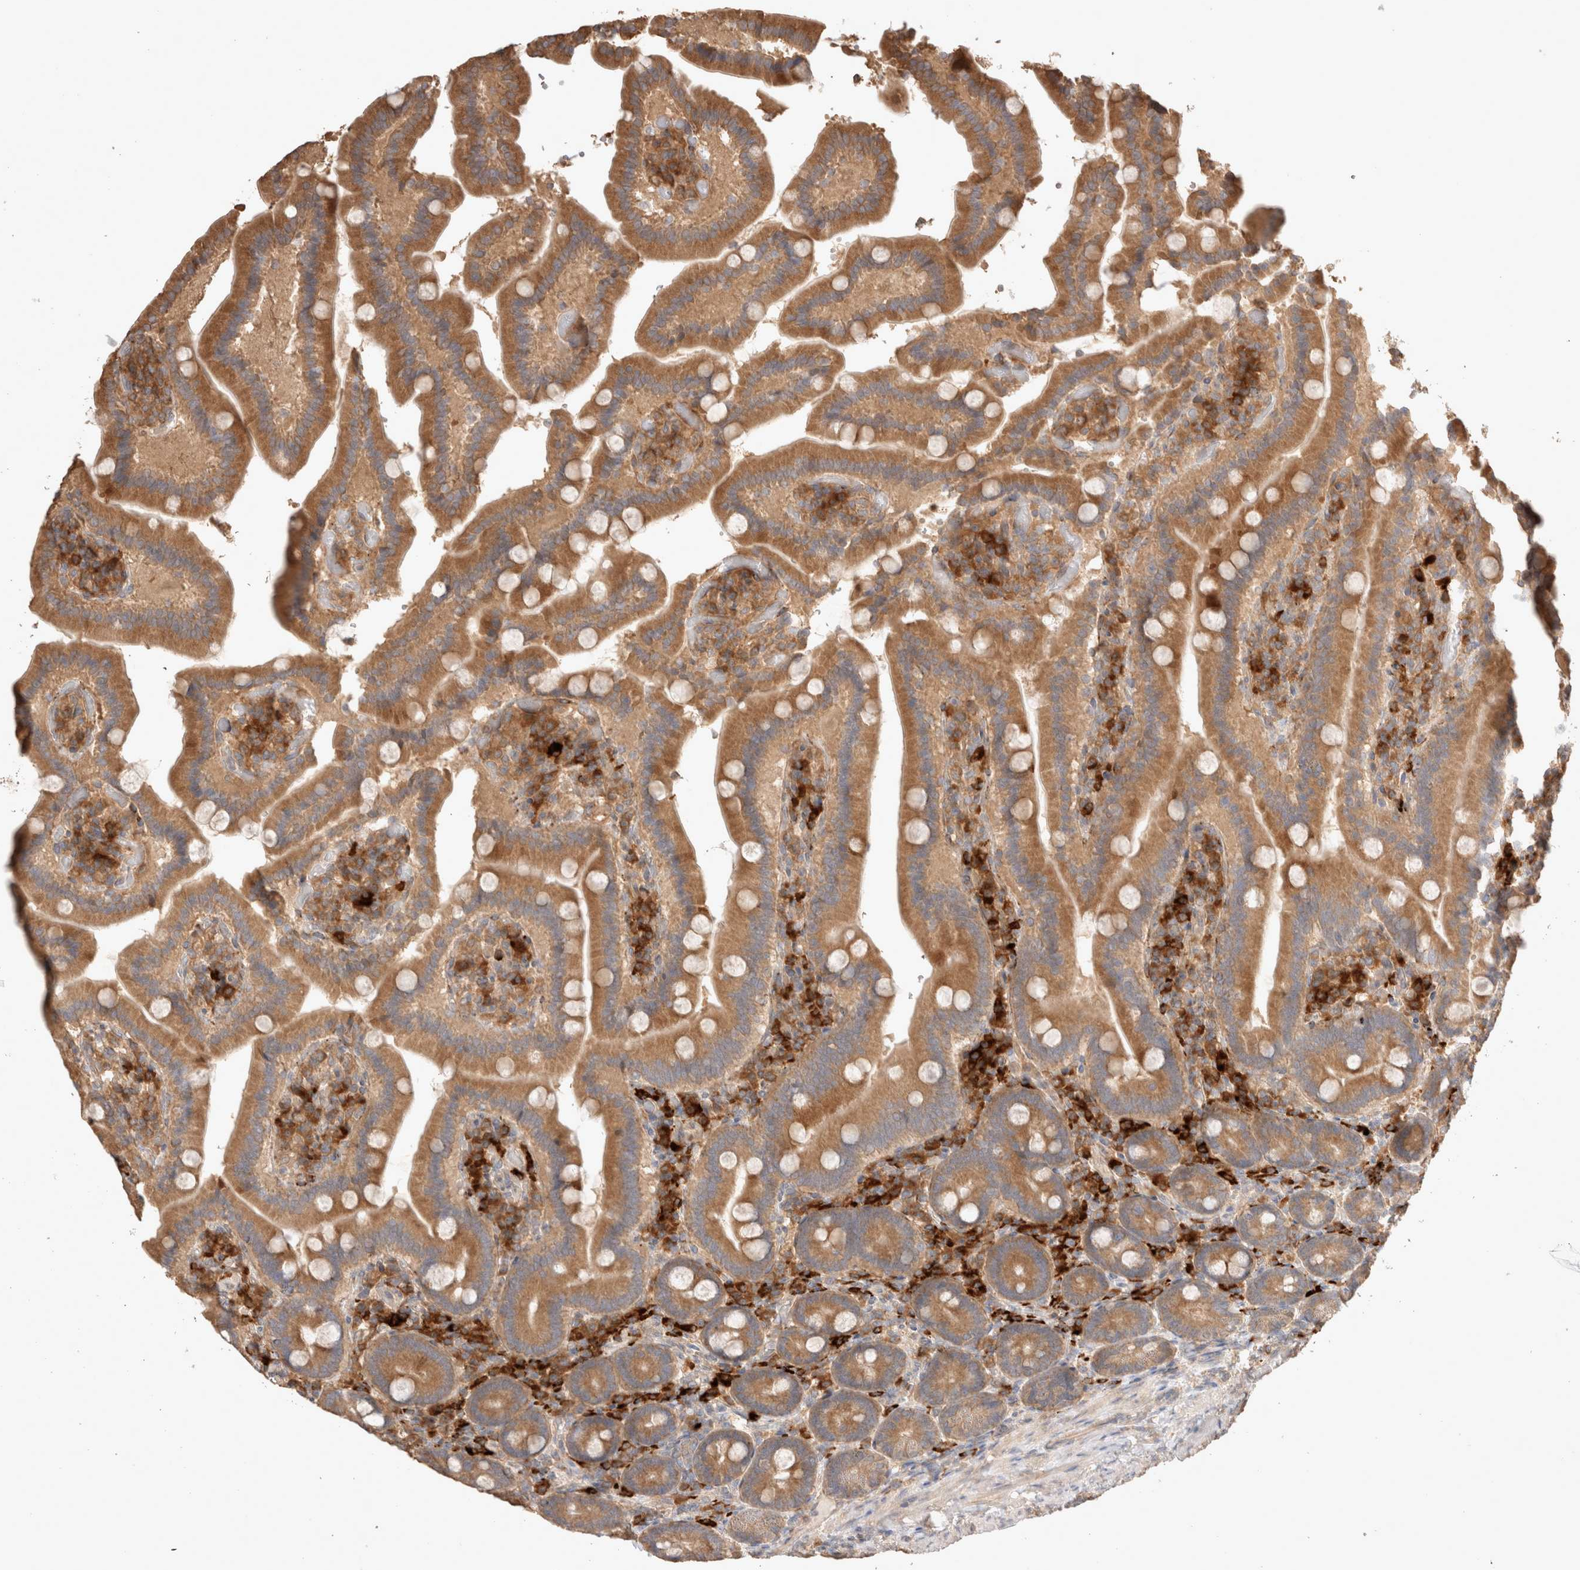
{"staining": {"intensity": "strong", "quantity": ">75%", "location": "cytoplasmic/membranous"}, "tissue": "duodenum", "cell_type": "Glandular cells", "image_type": "normal", "snomed": [{"axis": "morphology", "description": "Normal tissue, NOS"}, {"axis": "topography", "description": "Duodenum"}], "caption": "Immunohistochemistry (IHC) image of unremarkable human duodenum stained for a protein (brown), which shows high levels of strong cytoplasmic/membranous positivity in about >75% of glandular cells.", "gene": "HROB", "patient": {"sex": "female", "age": 62}}